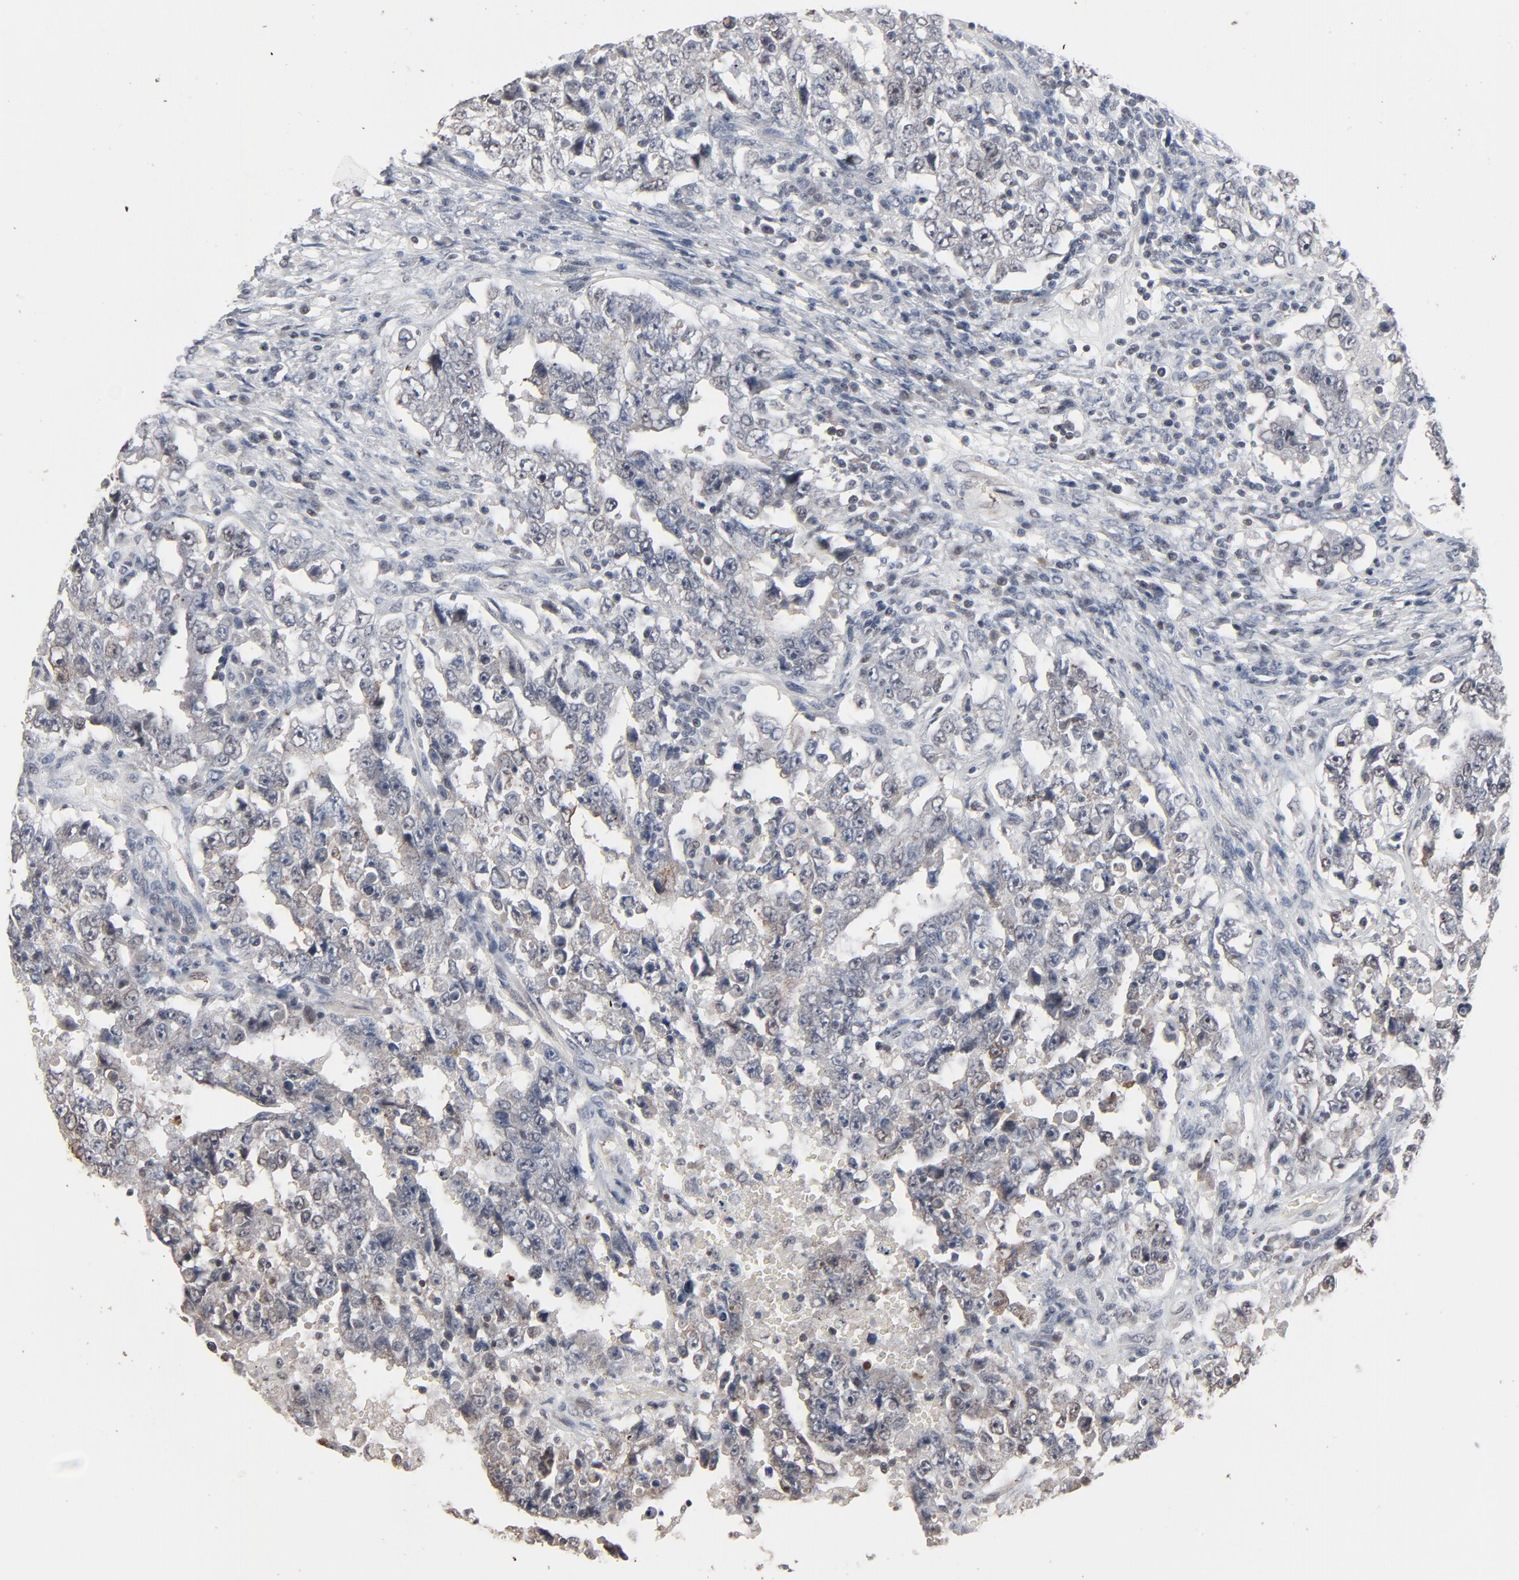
{"staining": {"intensity": "negative", "quantity": "none", "location": "none"}, "tissue": "testis cancer", "cell_type": "Tumor cells", "image_type": "cancer", "snomed": [{"axis": "morphology", "description": "Carcinoma, Embryonal, NOS"}, {"axis": "topography", "description": "Testis"}], "caption": "Tumor cells show no significant protein expression in testis cancer. The staining is performed using DAB (3,3'-diaminobenzidine) brown chromogen with nuclei counter-stained in using hematoxylin.", "gene": "ZNF419", "patient": {"sex": "male", "age": 26}}